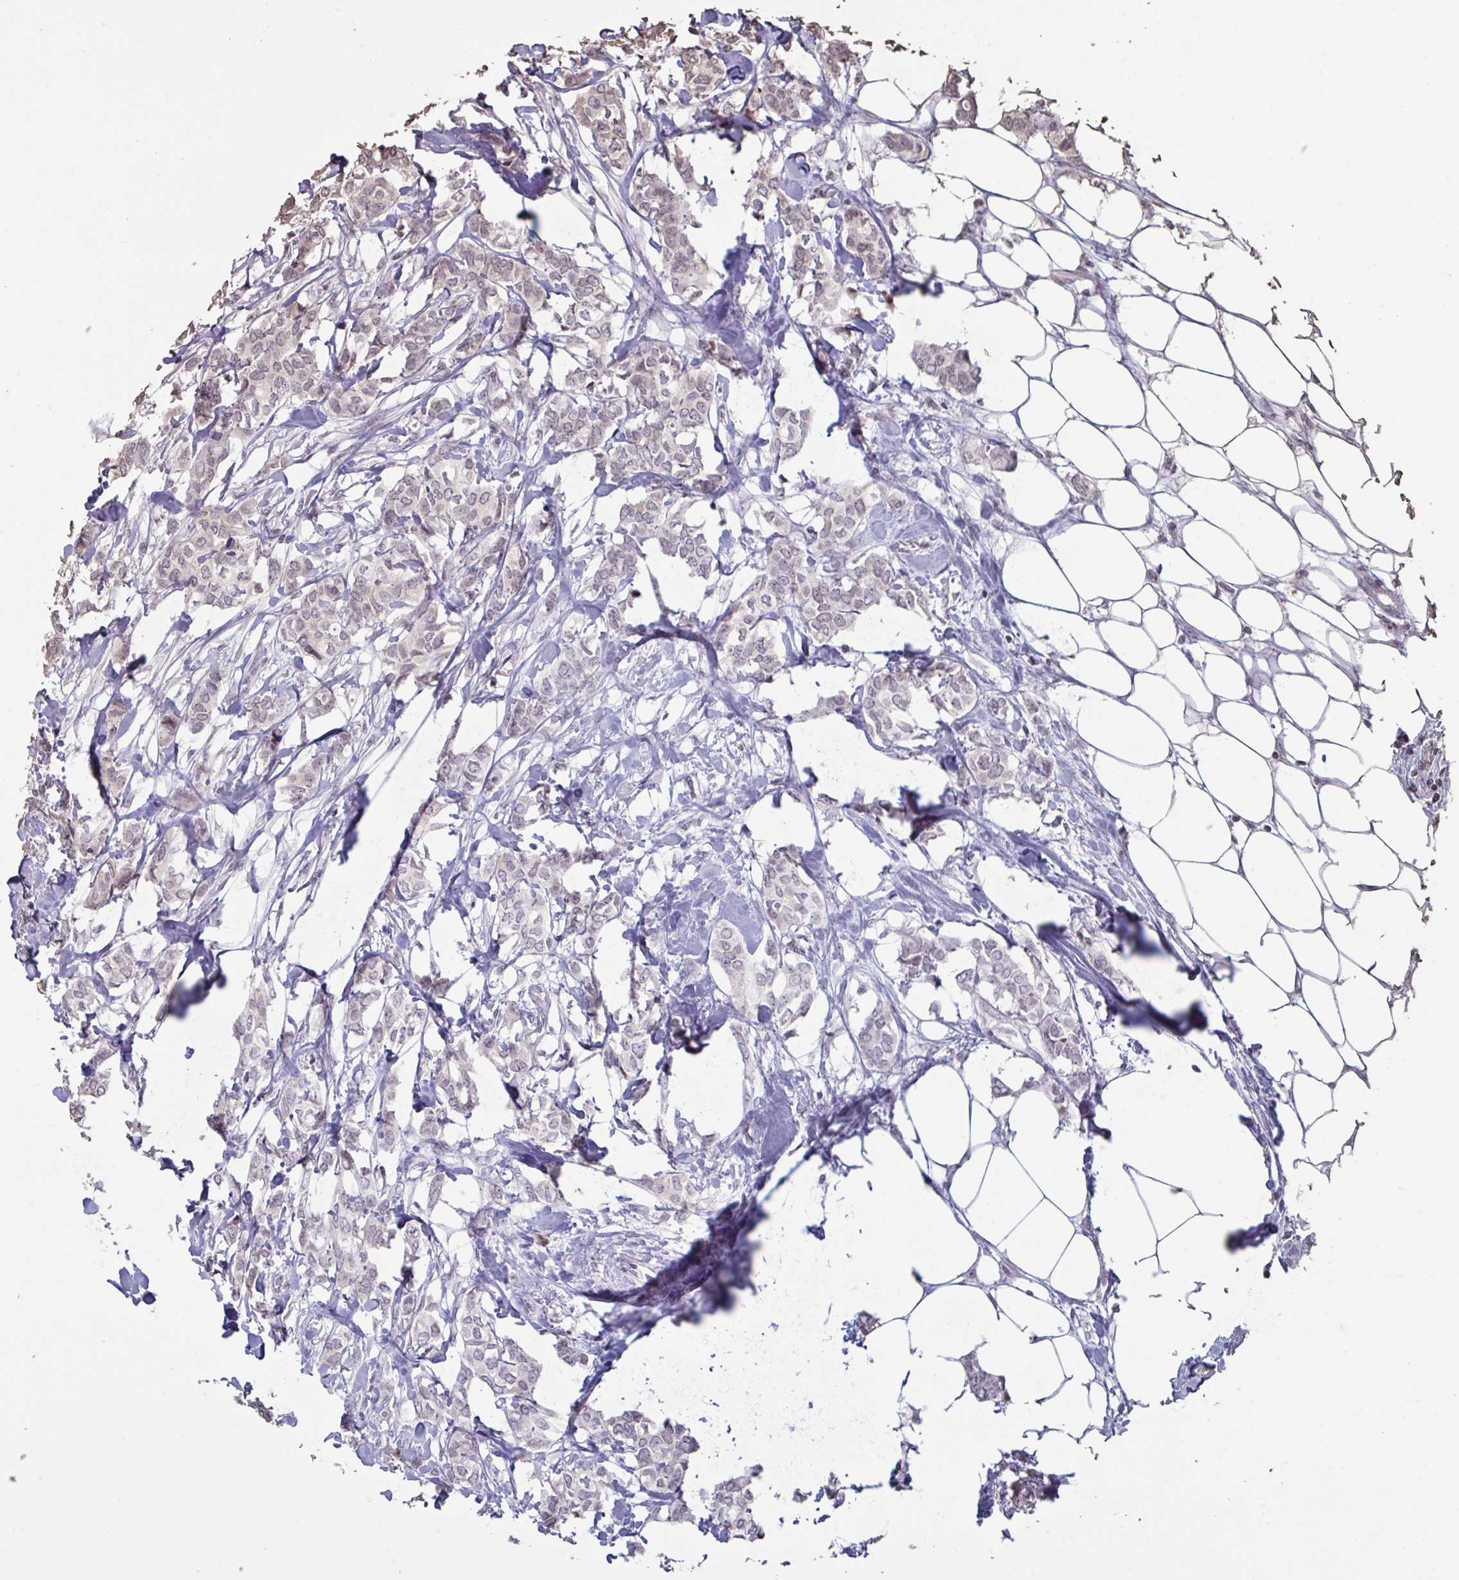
{"staining": {"intensity": "weak", "quantity": "<25%", "location": "cytoplasmic/membranous"}, "tissue": "breast cancer", "cell_type": "Tumor cells", "image_type": "cancer", "snomed": [{"axis": "morphology", "description": "Duct carcinoma"}, {"axis": "topography", "description": "Breast"}], "caption": "Immunohistochemistry image of breast cancer (infiltrating ductal carcinoma) stained for a protein (brown), which displays no positivity in tumor cells. (Immunohistochemistry, brightfield microscopy, high magnification).", "gene": "TBC1D4", "patient": {"sex": "female", "age": 62}}